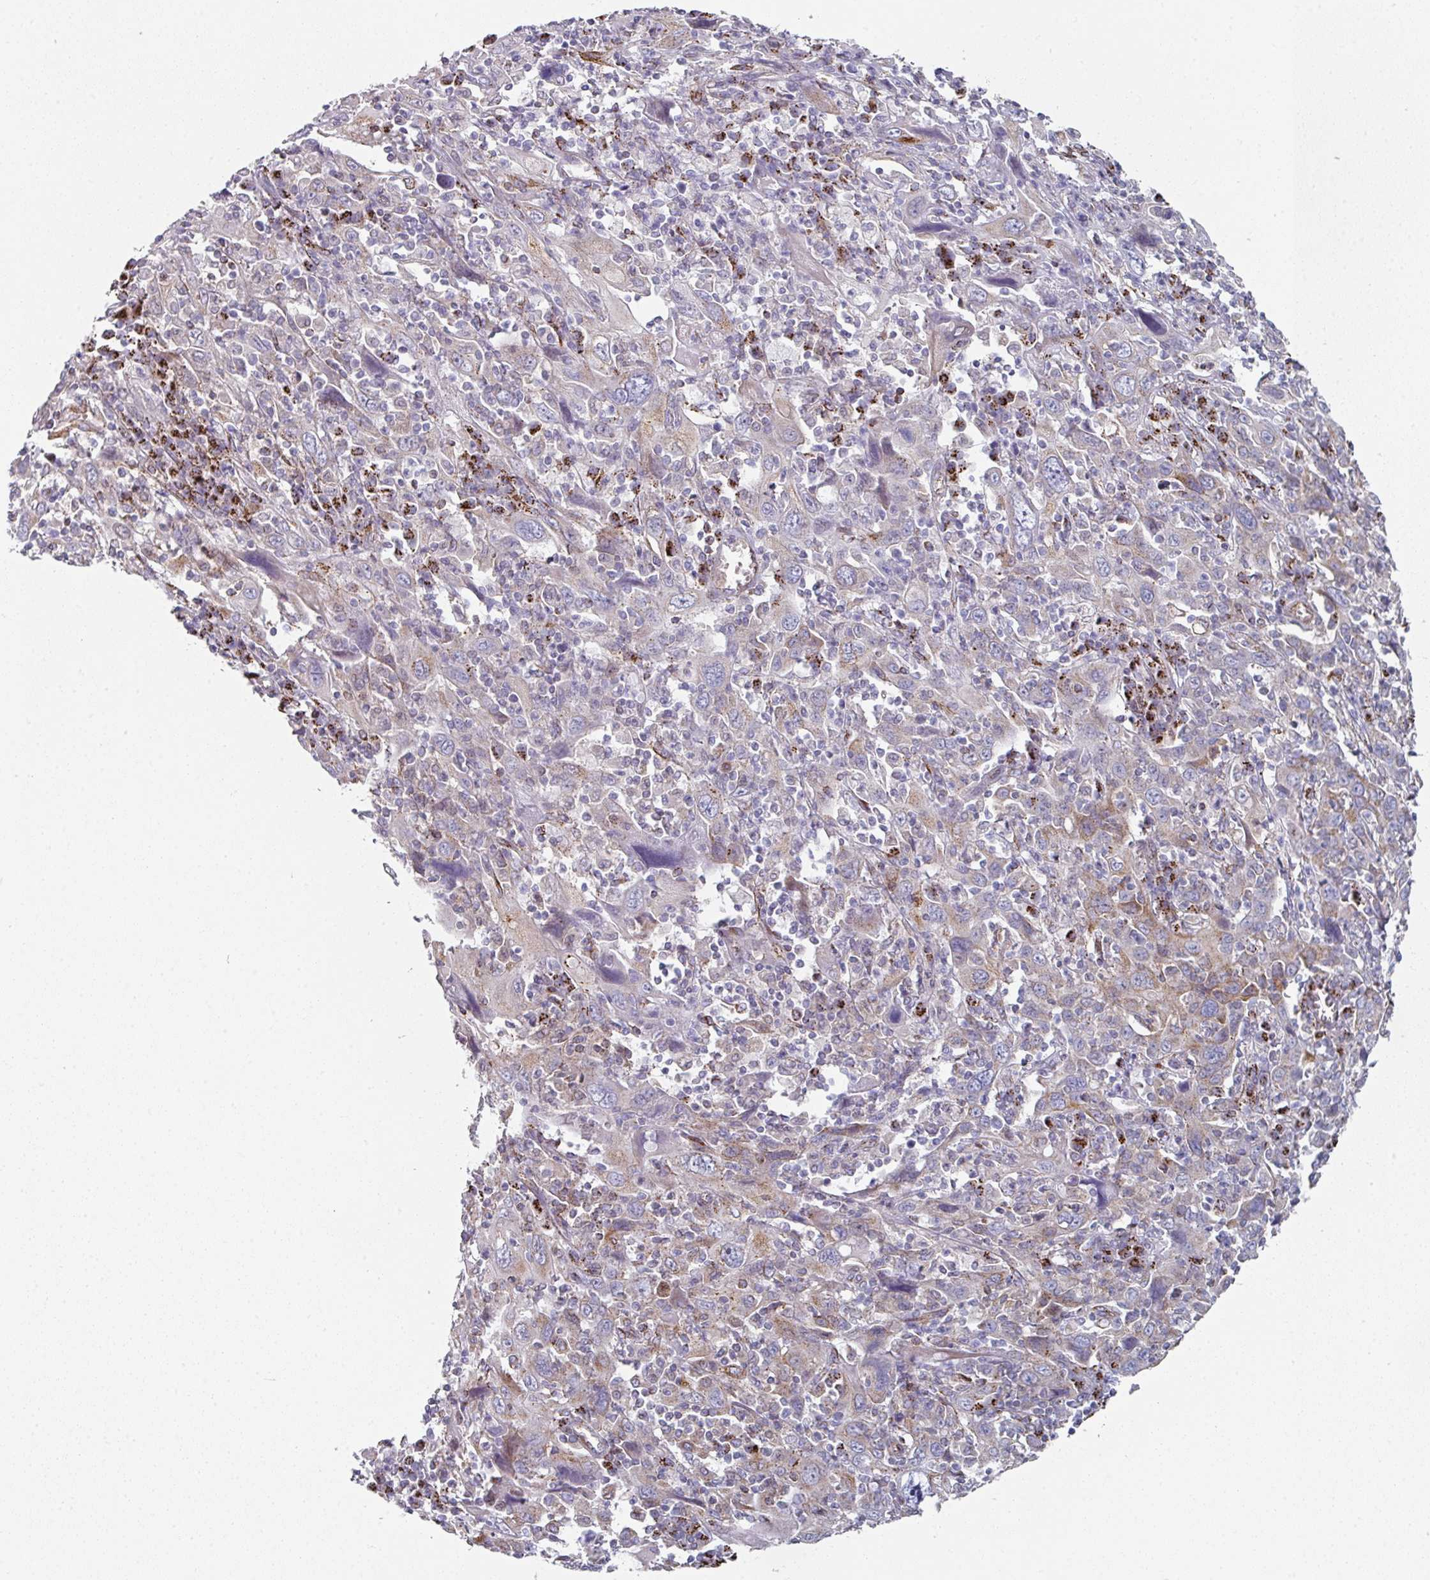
{"staining": {"intensity": "weak", "quantity": "25%-75%", "location": "cytoplasmic/membranous"}, "tissue": "cervical cancer", "cell_type": "Tumor cells", "image_type": "cancer", "snomed": [{"axis": "morphology", "description": "Squamous cell carcinoma, NOS"}, {"axis": "topography", "description": "Cervix"}], "caption": "An image of squamous cell carcinoma (cervical) stained for a protein displays weak cytoplasmic/membranous brown staining in tumor cells. The staining is performed using DAB brown chromogen to label protein expression. The nuclei are counter-stained blue using hematoxylin.", "gene": "CCDC85B", "patient": {"sex": "female", "age": 46}}